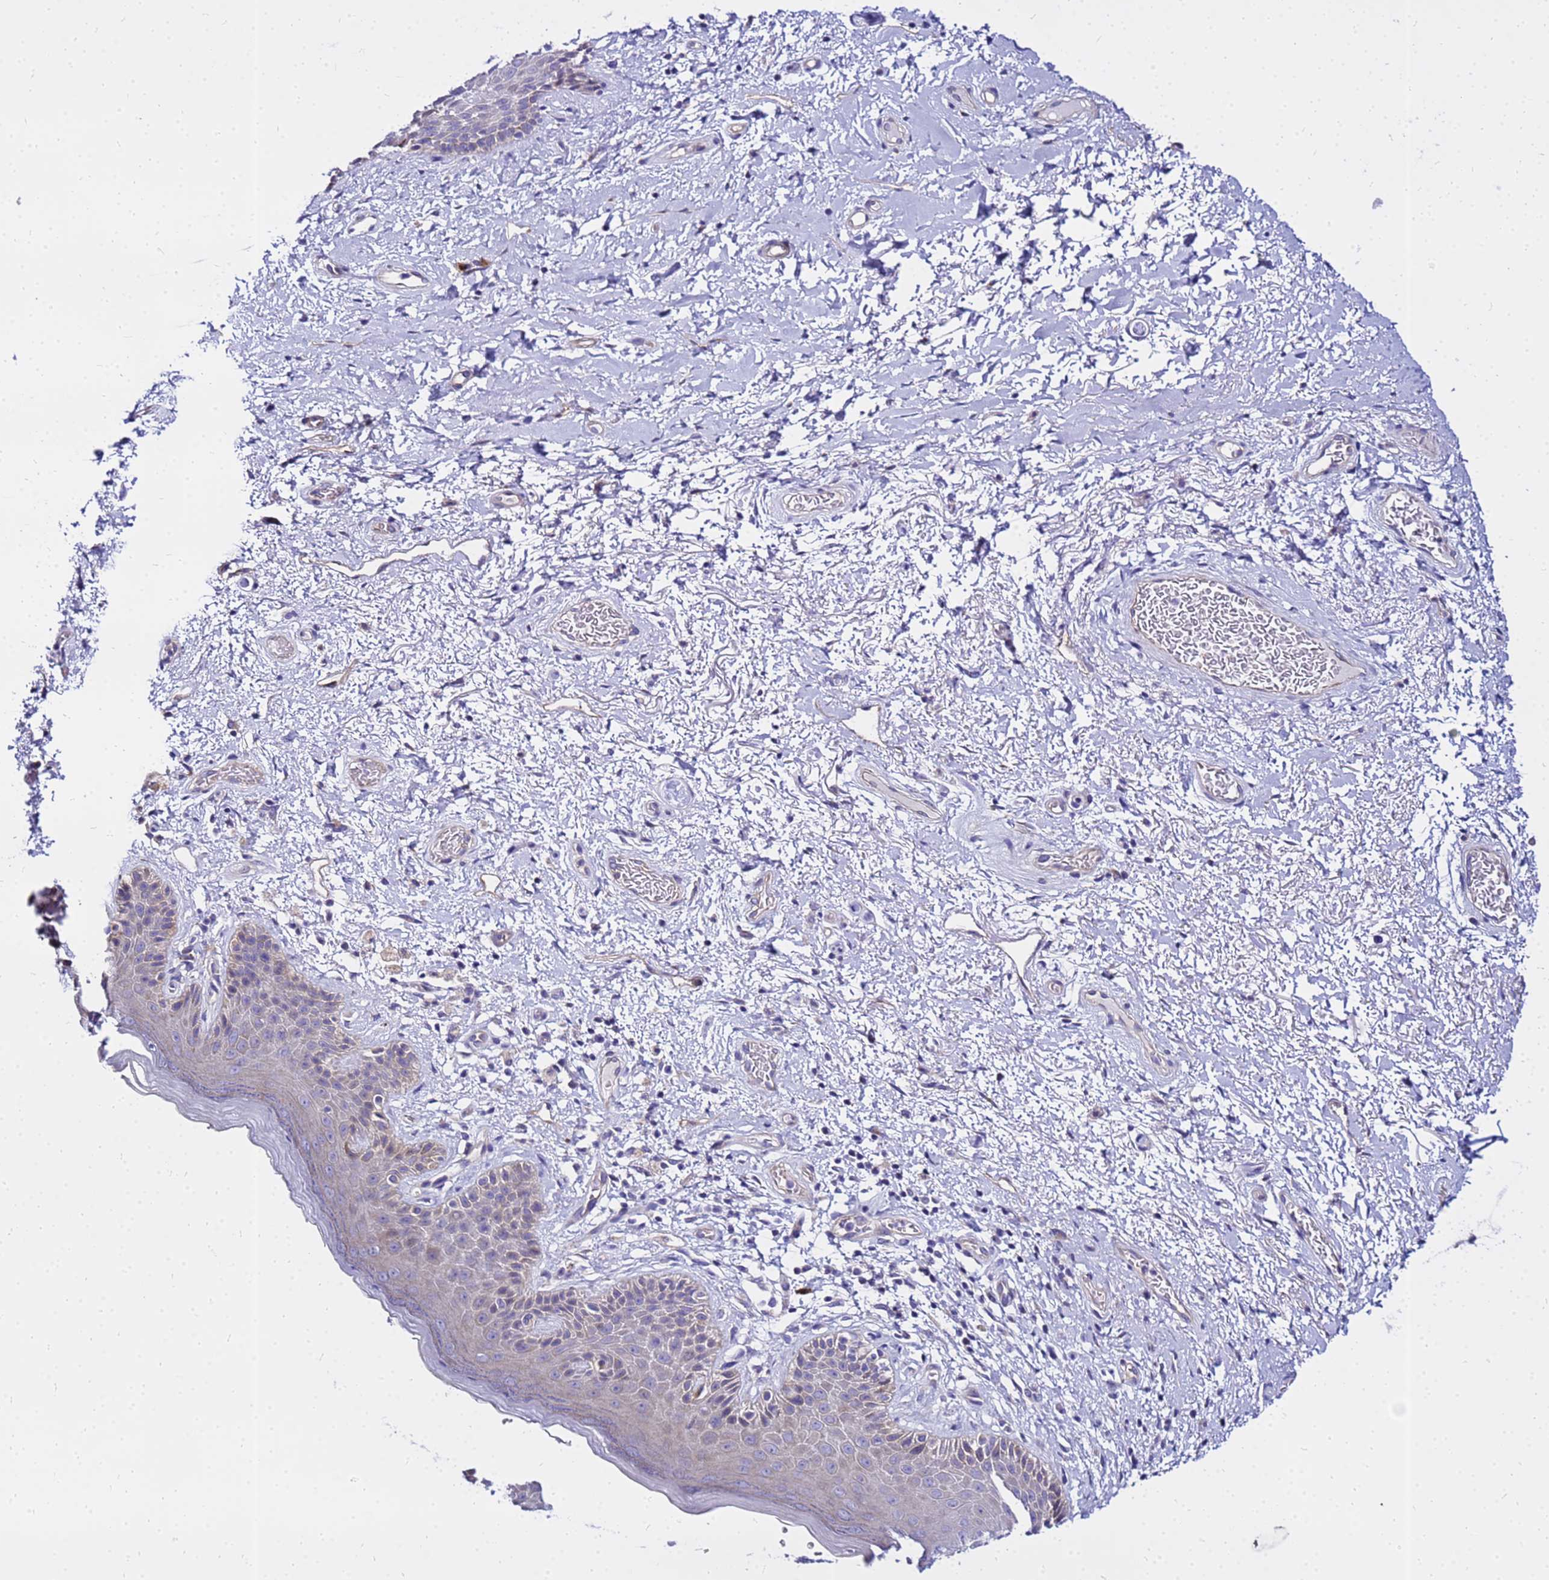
{"staining": {"intensity": "negative", "quantity": "none", "location": "none"}, "tissue": "skin", "cell_type": "Epidermal cells", "image_type": "normal", "snomed": [{"axis": "morphology", "description": "Normal tissue, NOS"}, {"axis": "topography", "description": "Anal"}], "caption": "Immunohistochemical staining of unremarkable skin demonstrates no significant expression in epidermal cells. (DAB (3,3'-diaminobenzidine) immunohistochemistry (IHC) with hematoxylin counter stain).", "gene": "HERC5", "patient": {"sex": "female", "age": 46}}